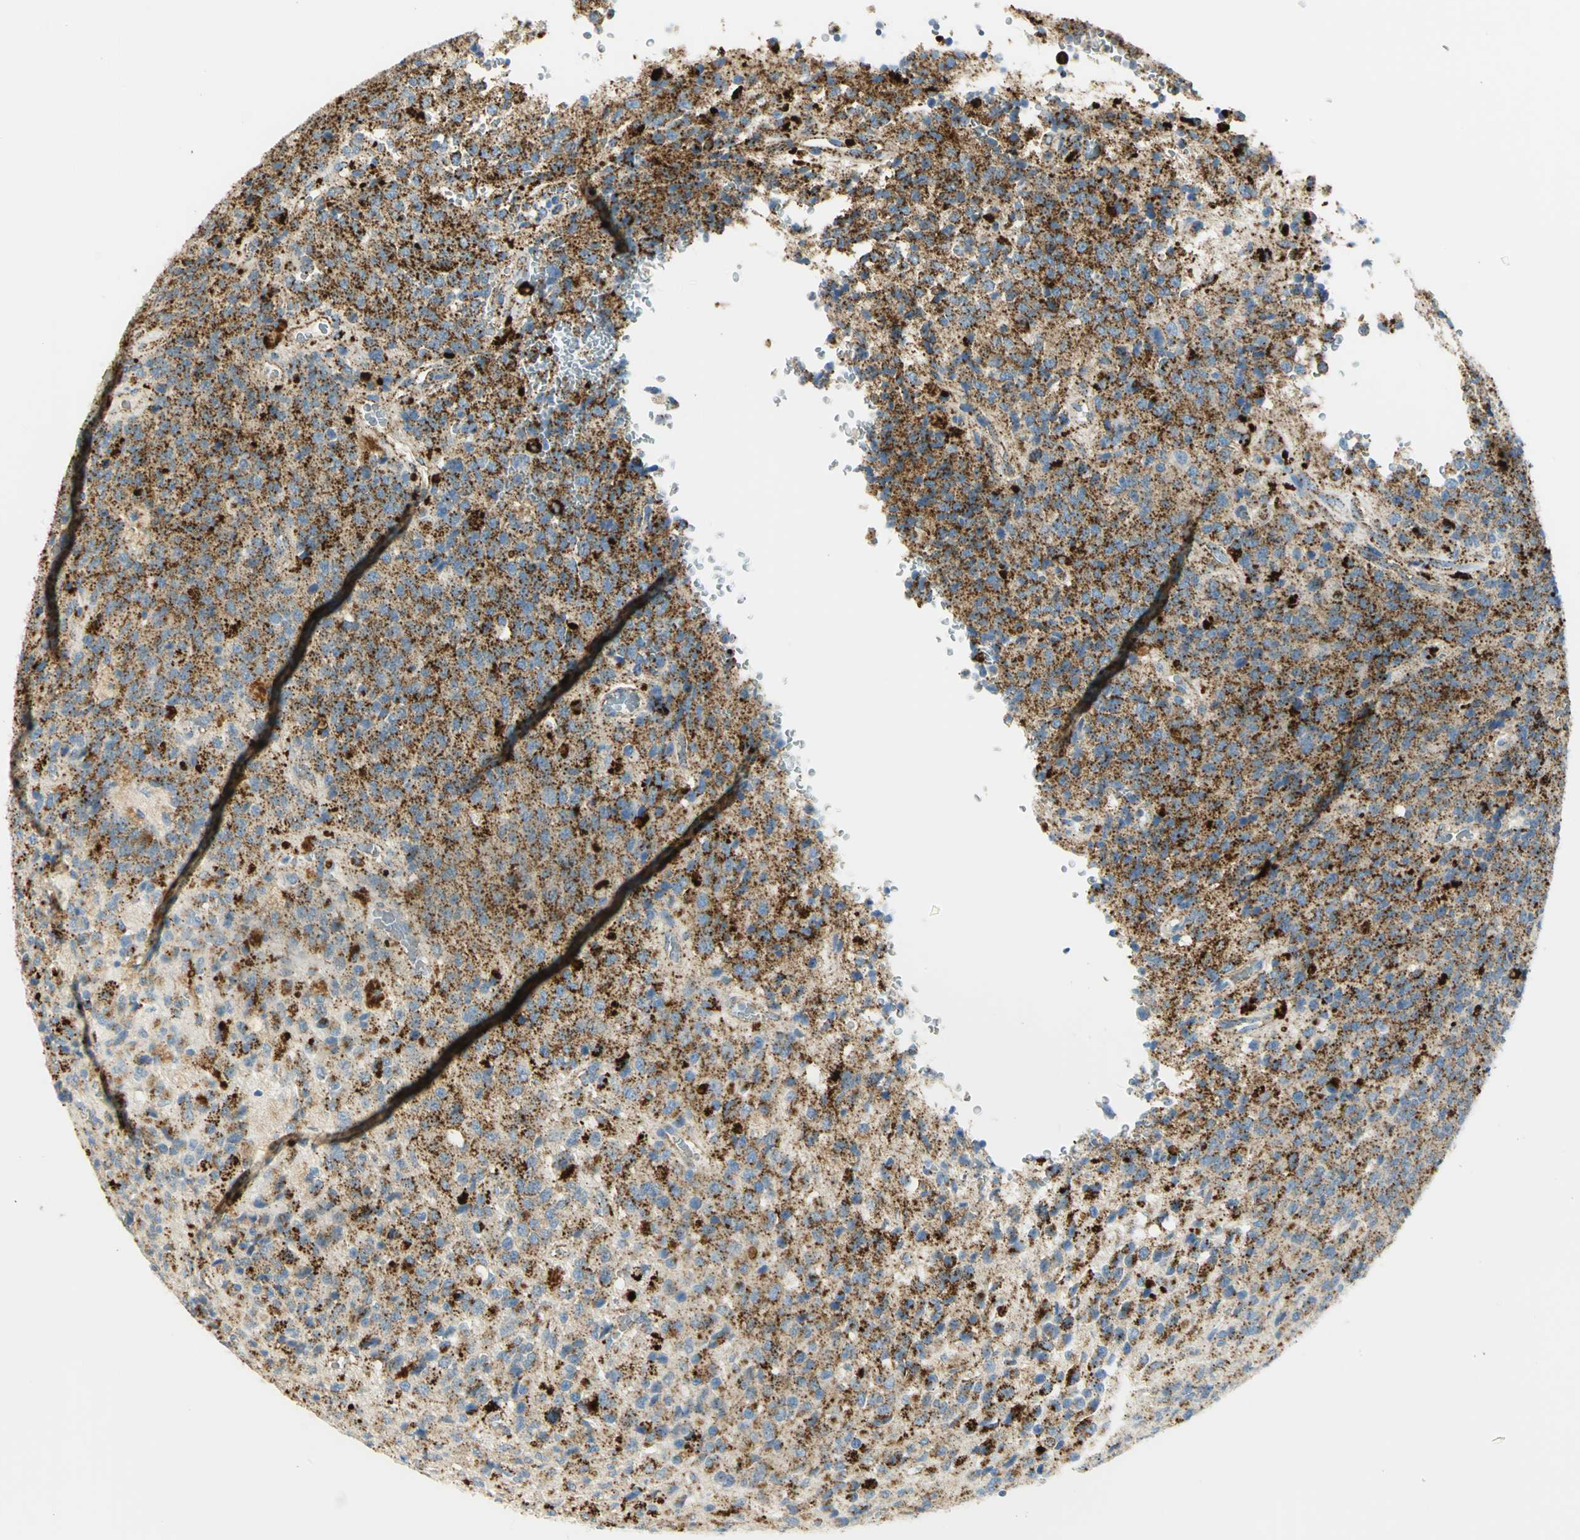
{"staining": {"intensity": "moderate", "quantity": ">75%", "location": "cytoplasmic/membranous"}, "tissue": "glioma", "cell_type": "Tumor cells", "image_type": "cancer", "snomed": [{"axis": "morphology", "description": "Glioma, malignant, High grade"}, {"axis": "topography", "description": "pancreas cauda"}], "caption": "Immunohistochemistry staining of glioma, which shows medium levels of moderate cytoplasmic/membranous positivity in approximately >75% of tumor cells indicating moderate cytoplasmic/membranous protein expression. The staining was performed using DAB (brown) for protein detection and nuclei were counterstained in hematoxylin (blue).", "gene": "ARSA", "patient": {"sex": "male", "age": 60}}